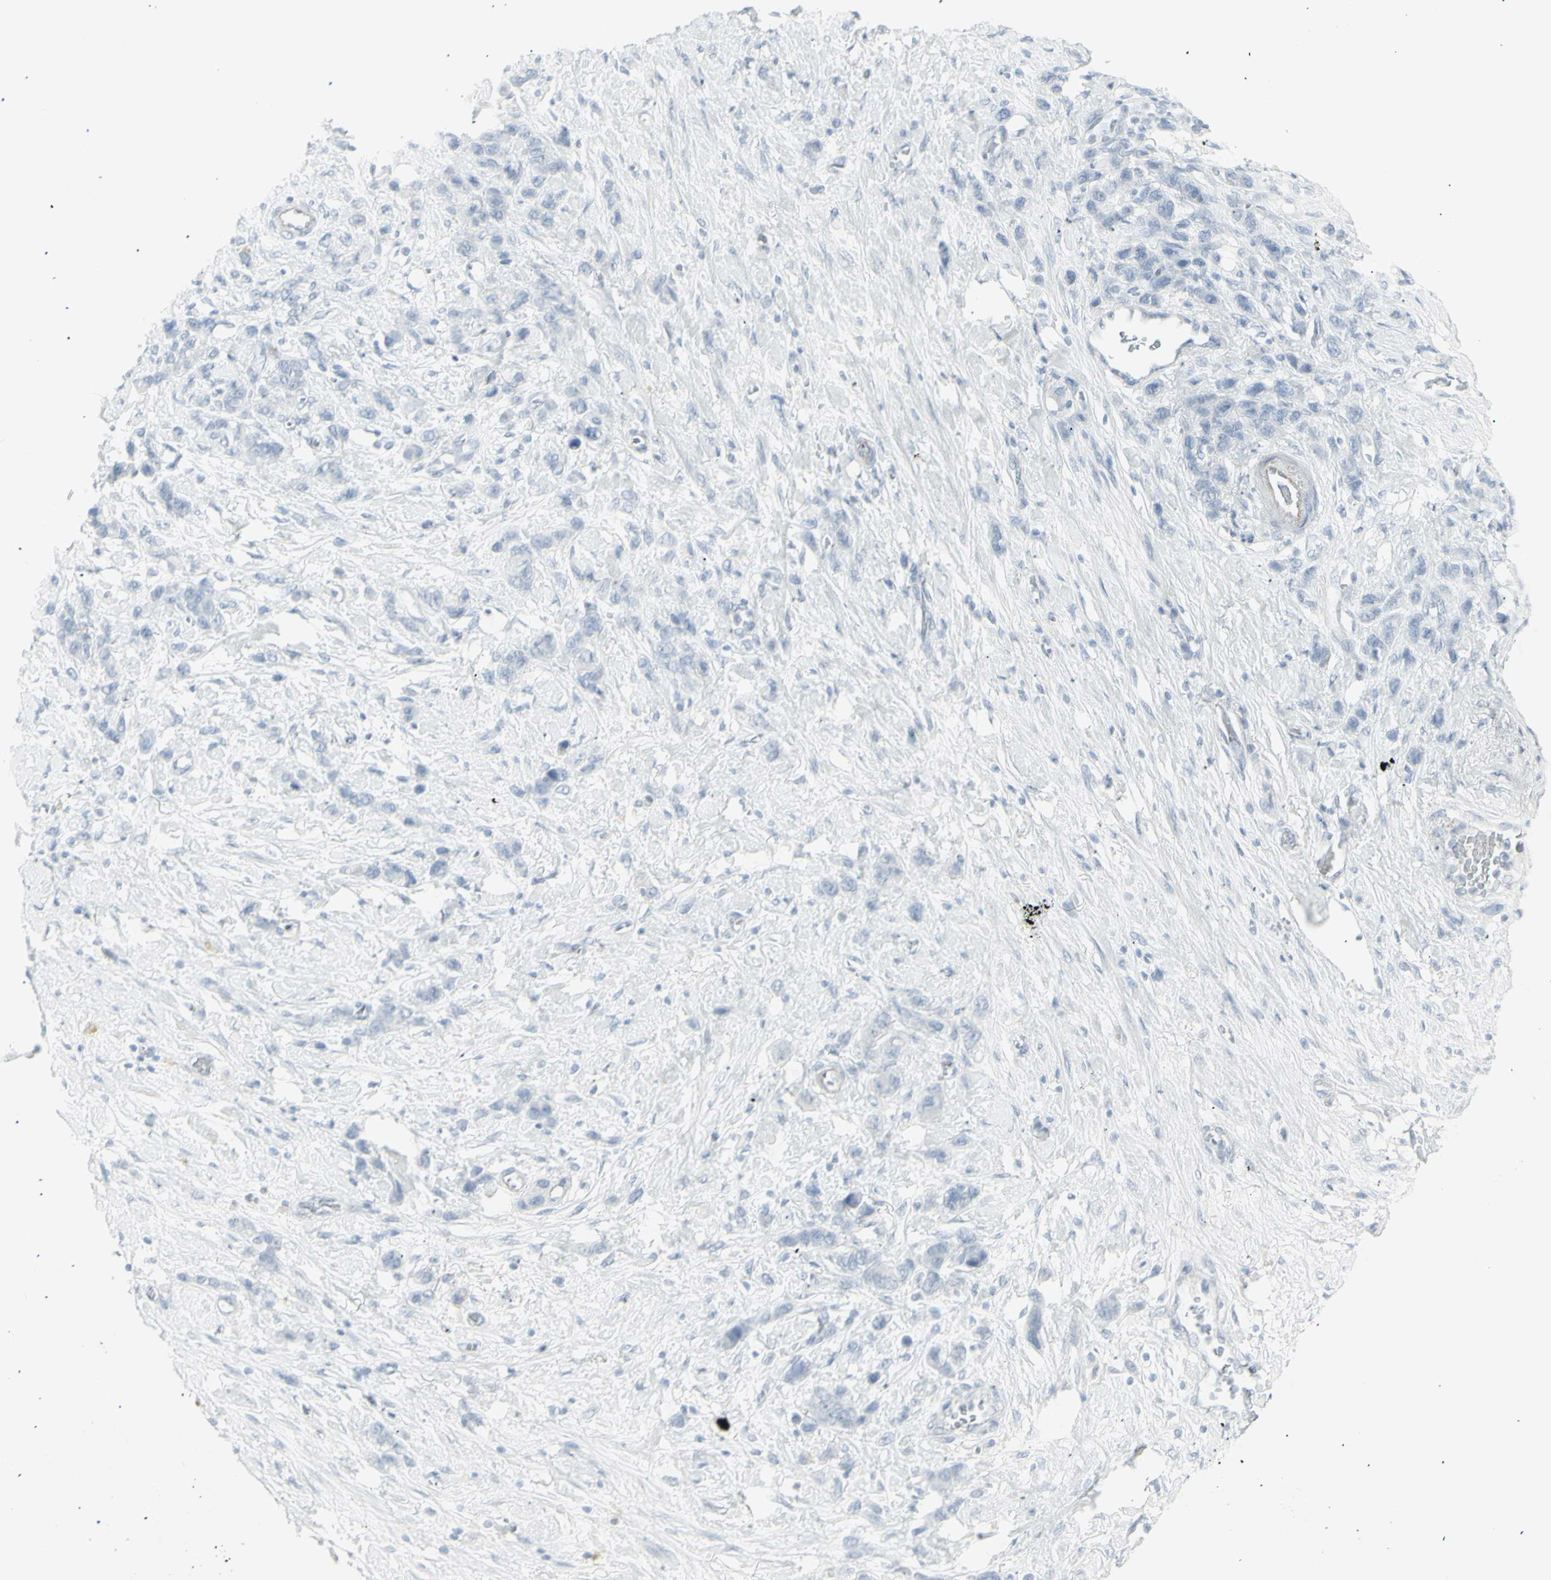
{"staining": {"intensity": "negative", "quantity": "none", "location": "none"}, "tissue": "stomach cancer", "cell_type": "Tumor cells", "image_type": "cancer", "snomed": [{"axis": "morphology", "description": "Adenocarcinoma, NOS"}, {"axis": "morphology", "description": "Adenocarcinoma, High grade"}, {"axis": "topography", "description": "Stomach, upper"}, {"axis": "topography", "description": "Stomach, lower"}], "caption": "DAB (3,3'-diaminobenzidine) immunohistochemical staining of human adenocarcinoma (high-grade) (stomach) displays no significant staining in tumor cells.", "gene": "YBX2", "patient": {"sex": "female", "age": 65}}